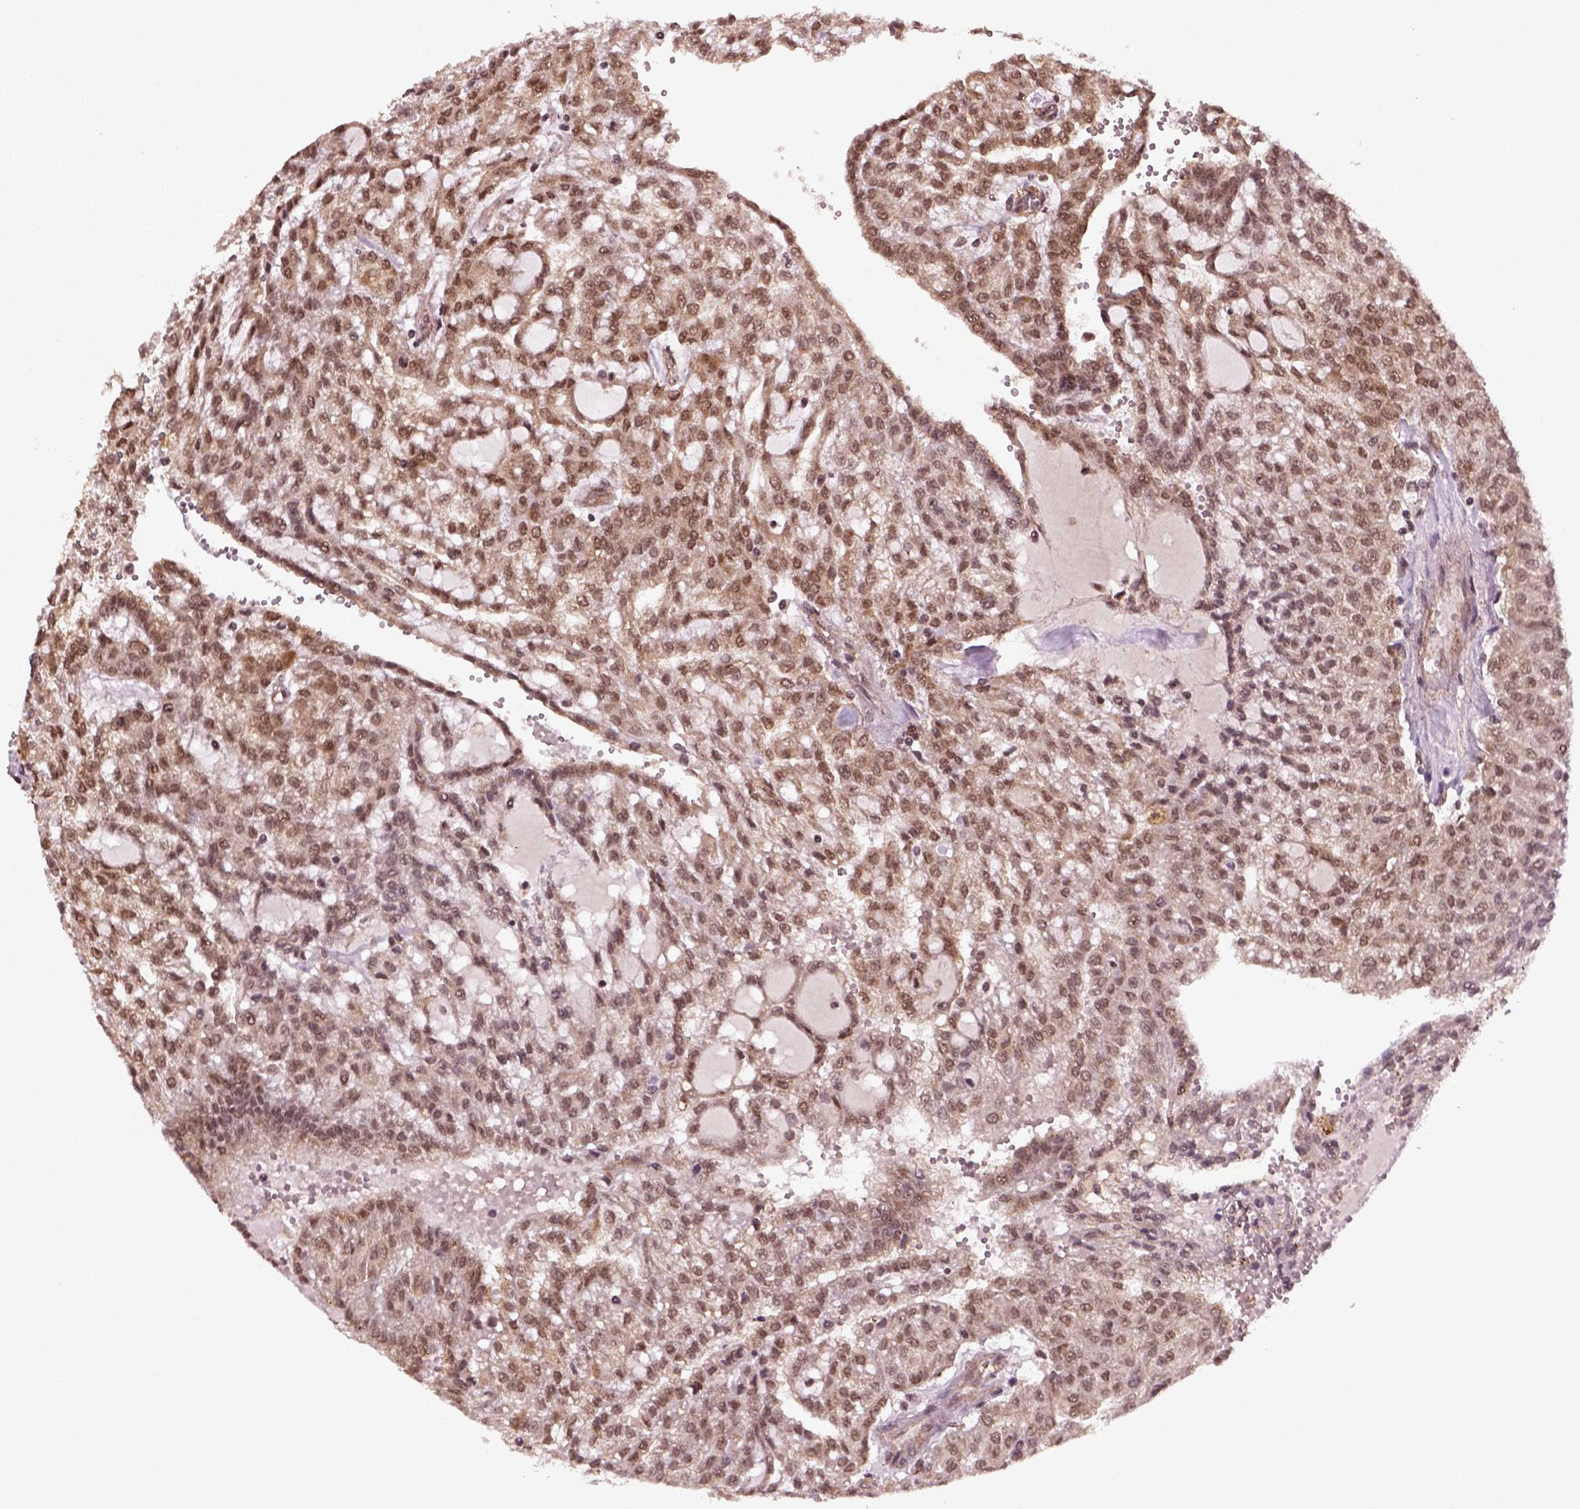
{"staining": {"intensity": "moderate", "quantity": ">75%", "location": "cytoplasmic/membranous,nuclear"}, "tissue": "renal cancer", "cell_type": "Tumor cells", "image_type": "cancer", "snomed": [{"axis": "morphology", "description": "Adenocarcinoma, NOS"}, {"axis": "topography", "description": "Kidney"}], "caption": "Moderate cytoplasmic/membranous and nuclear positivity for a protein is present in approximately >75% of tumor cells of renal cancer using IHC.", "gene": "NUDT9", "patient": {"sex": "male", "age": 63}}